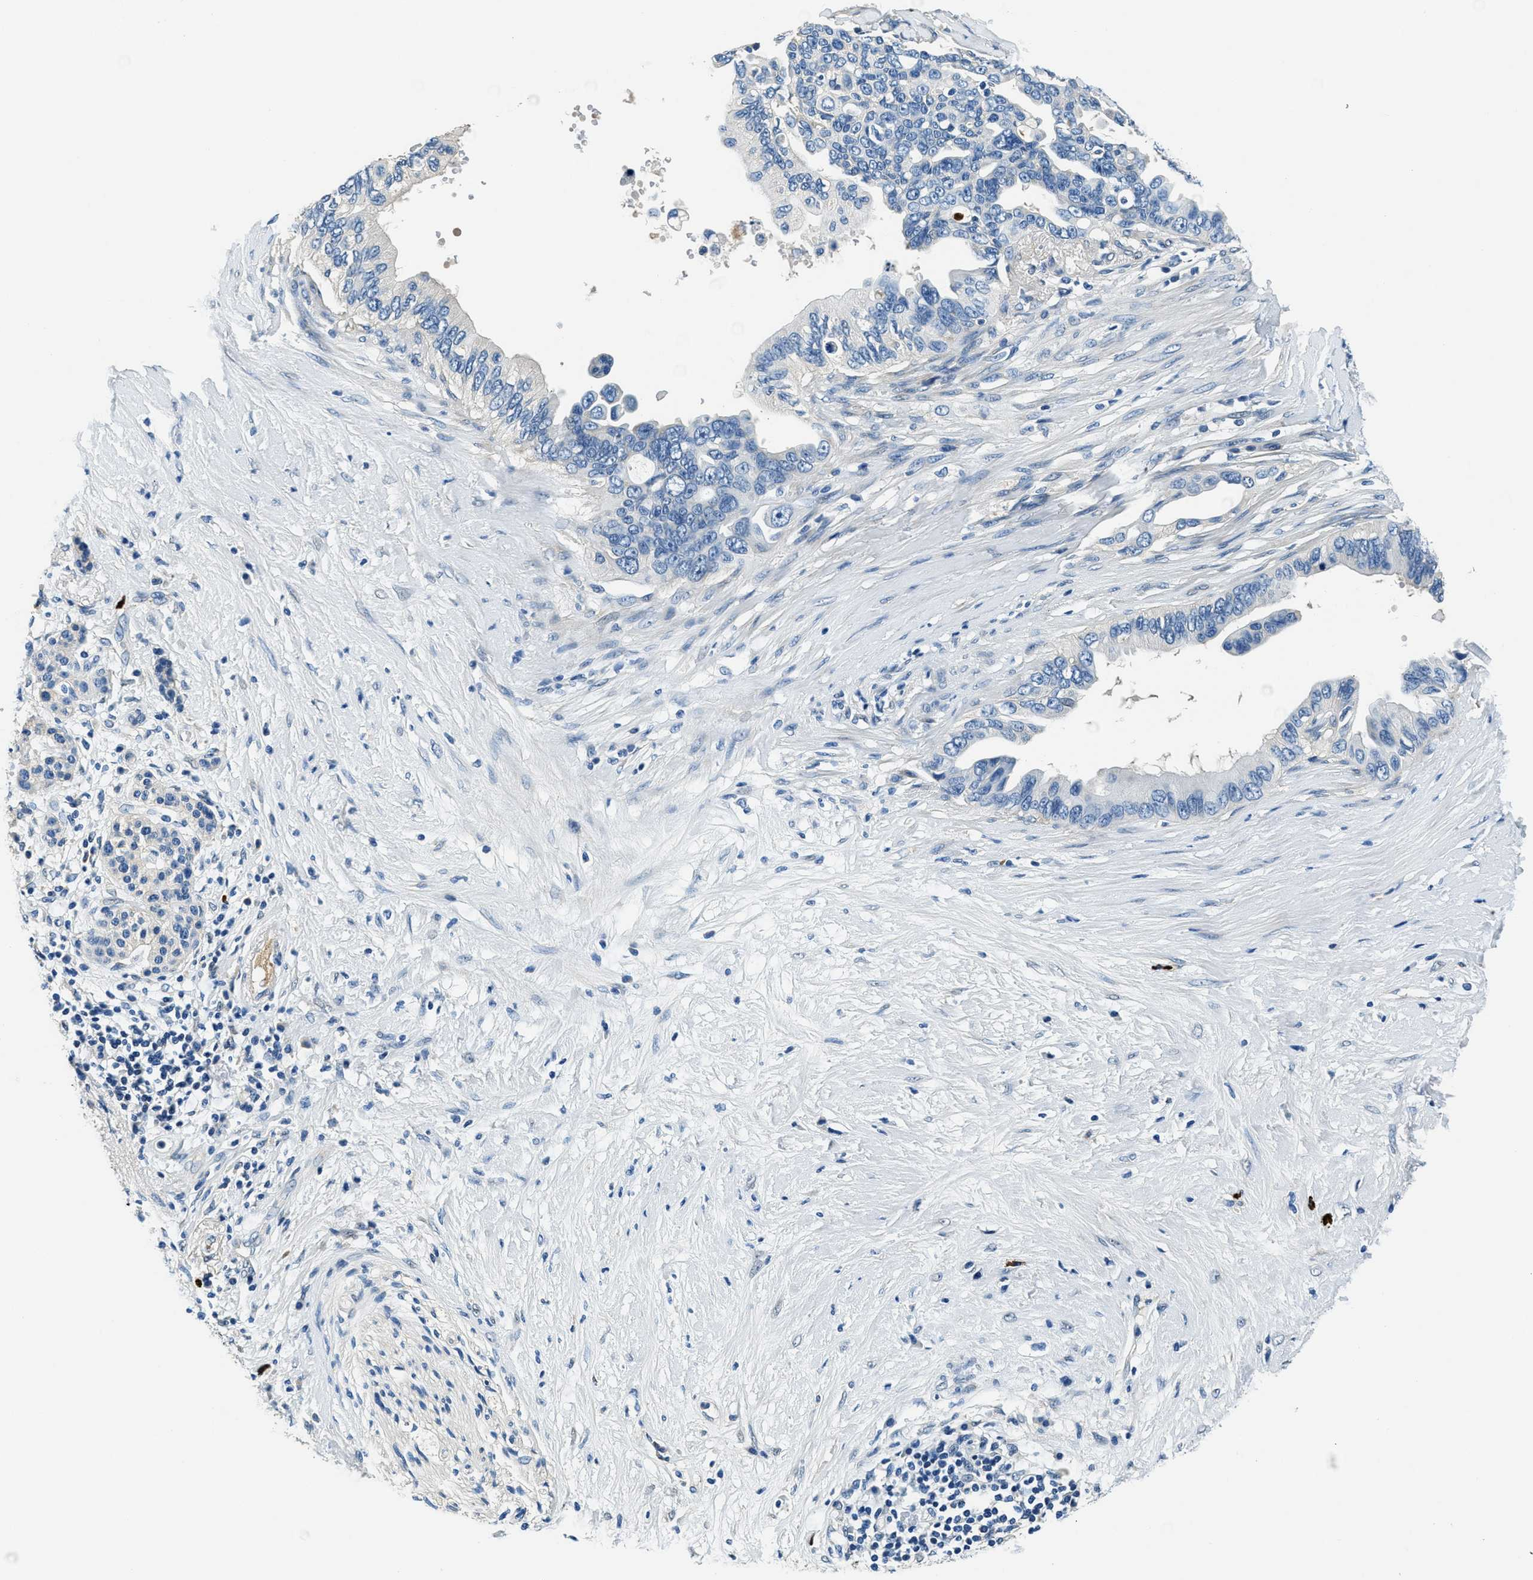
{"staining": {"intensity": "negative", "quantity": "none", "location": "none"}, "tissue": "pancreatic cancer", "cell_type": "Tumor cells", "image_type": "cancer", "snomed": [{"axis": "morphology", "description": "Adenocarcinoma, NOS"}, {"axis": "topography", "description": "Pancreas"}], "caption": "Photomicrograph shows no protein expression in tumor cells of pancreatic cancer (adenocarcinoma) tissue.", "gene": "TMEM186", "patient": {"sex": "female", "age": 56}}